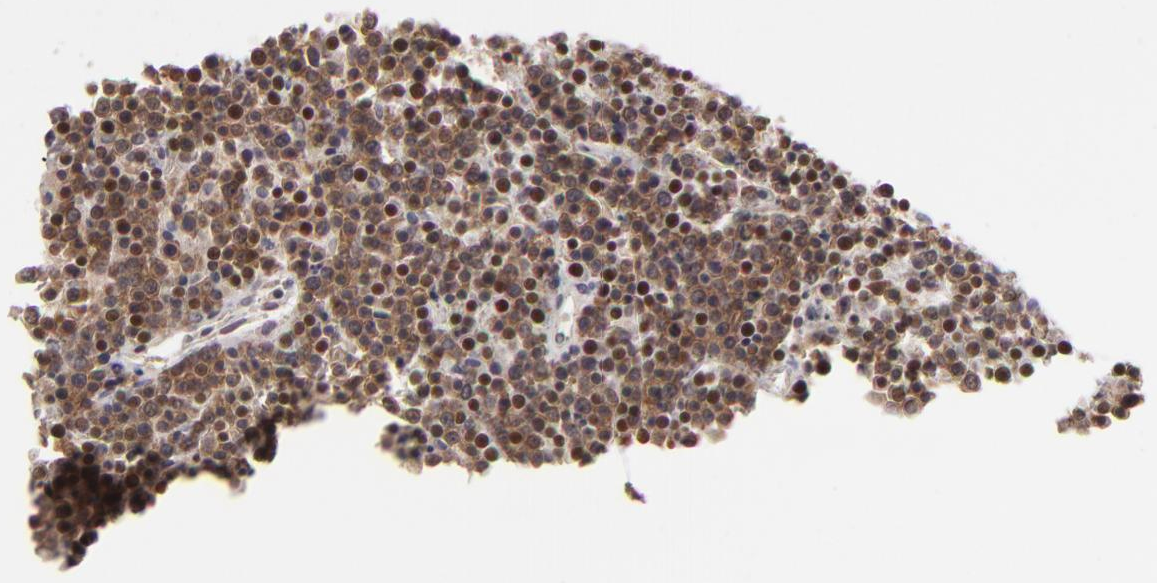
{"staining": {"intensity": "strong", "quantity": ">75%", "location": "nuclear"}, "tissue": "lymphoma", "cell_type": "Tumor cells", "image_type": "cancer", "snomed": [{"axis": "morphology", "description": "Malignant lymphoma, non-Hodgkin's type, High grade"}, {"axis": "topography", "description": "Ovary"}], "caption": "Strong nuclear expression for a protein is identified in approximately >75% of tumor cells of lymphoma using IHC.", "gene": "DAXX", "patient": {"sex": "female", "age": 56}}